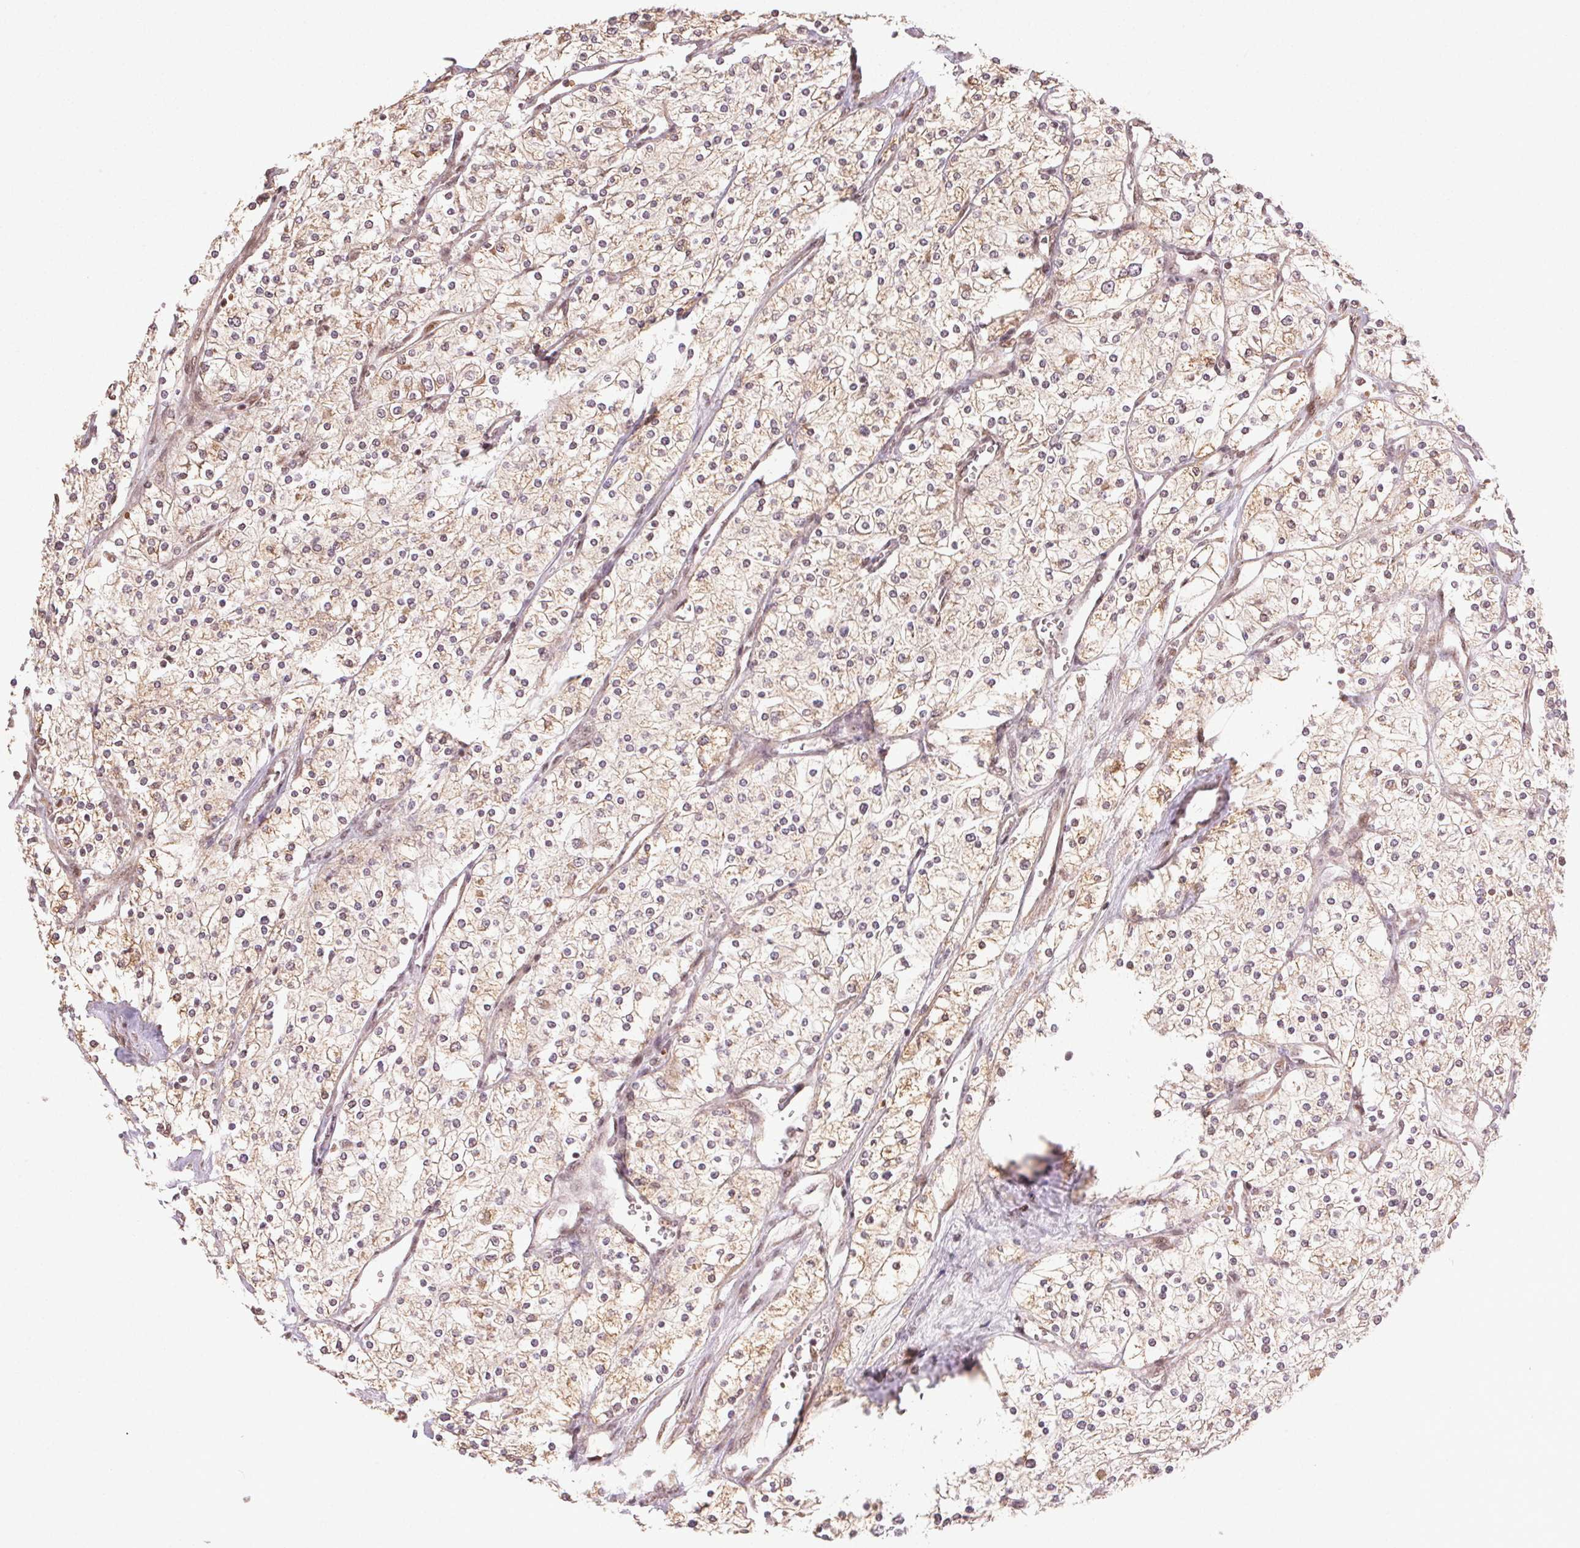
{"staining": {"intensity": "weak", "quantity": ">75%", "location": "cytoplasmic/membranous"}, "tissue": "renal cancer", "cell_type": "Tumor cells", "image_type": "cancer", "snomed": [{"axis": "morphology", "description": "Adenocarcinoma, NOS"}, {"axis": "topography", "description": "Kidney"}], "caption": "Immunohistochemistry (IHC) image of neoplastic tissue: human renal adenocarcinoma stained using immunohistochemistry (IHC) exhibits low levels of weak protein expression localized specifically in the cytoplasmic/membranous of tumor cells, appearing as a cytoplasmic/membranous brown color.", "gene": "TREML4", "patient": {"sex": "male", "age": 80}}